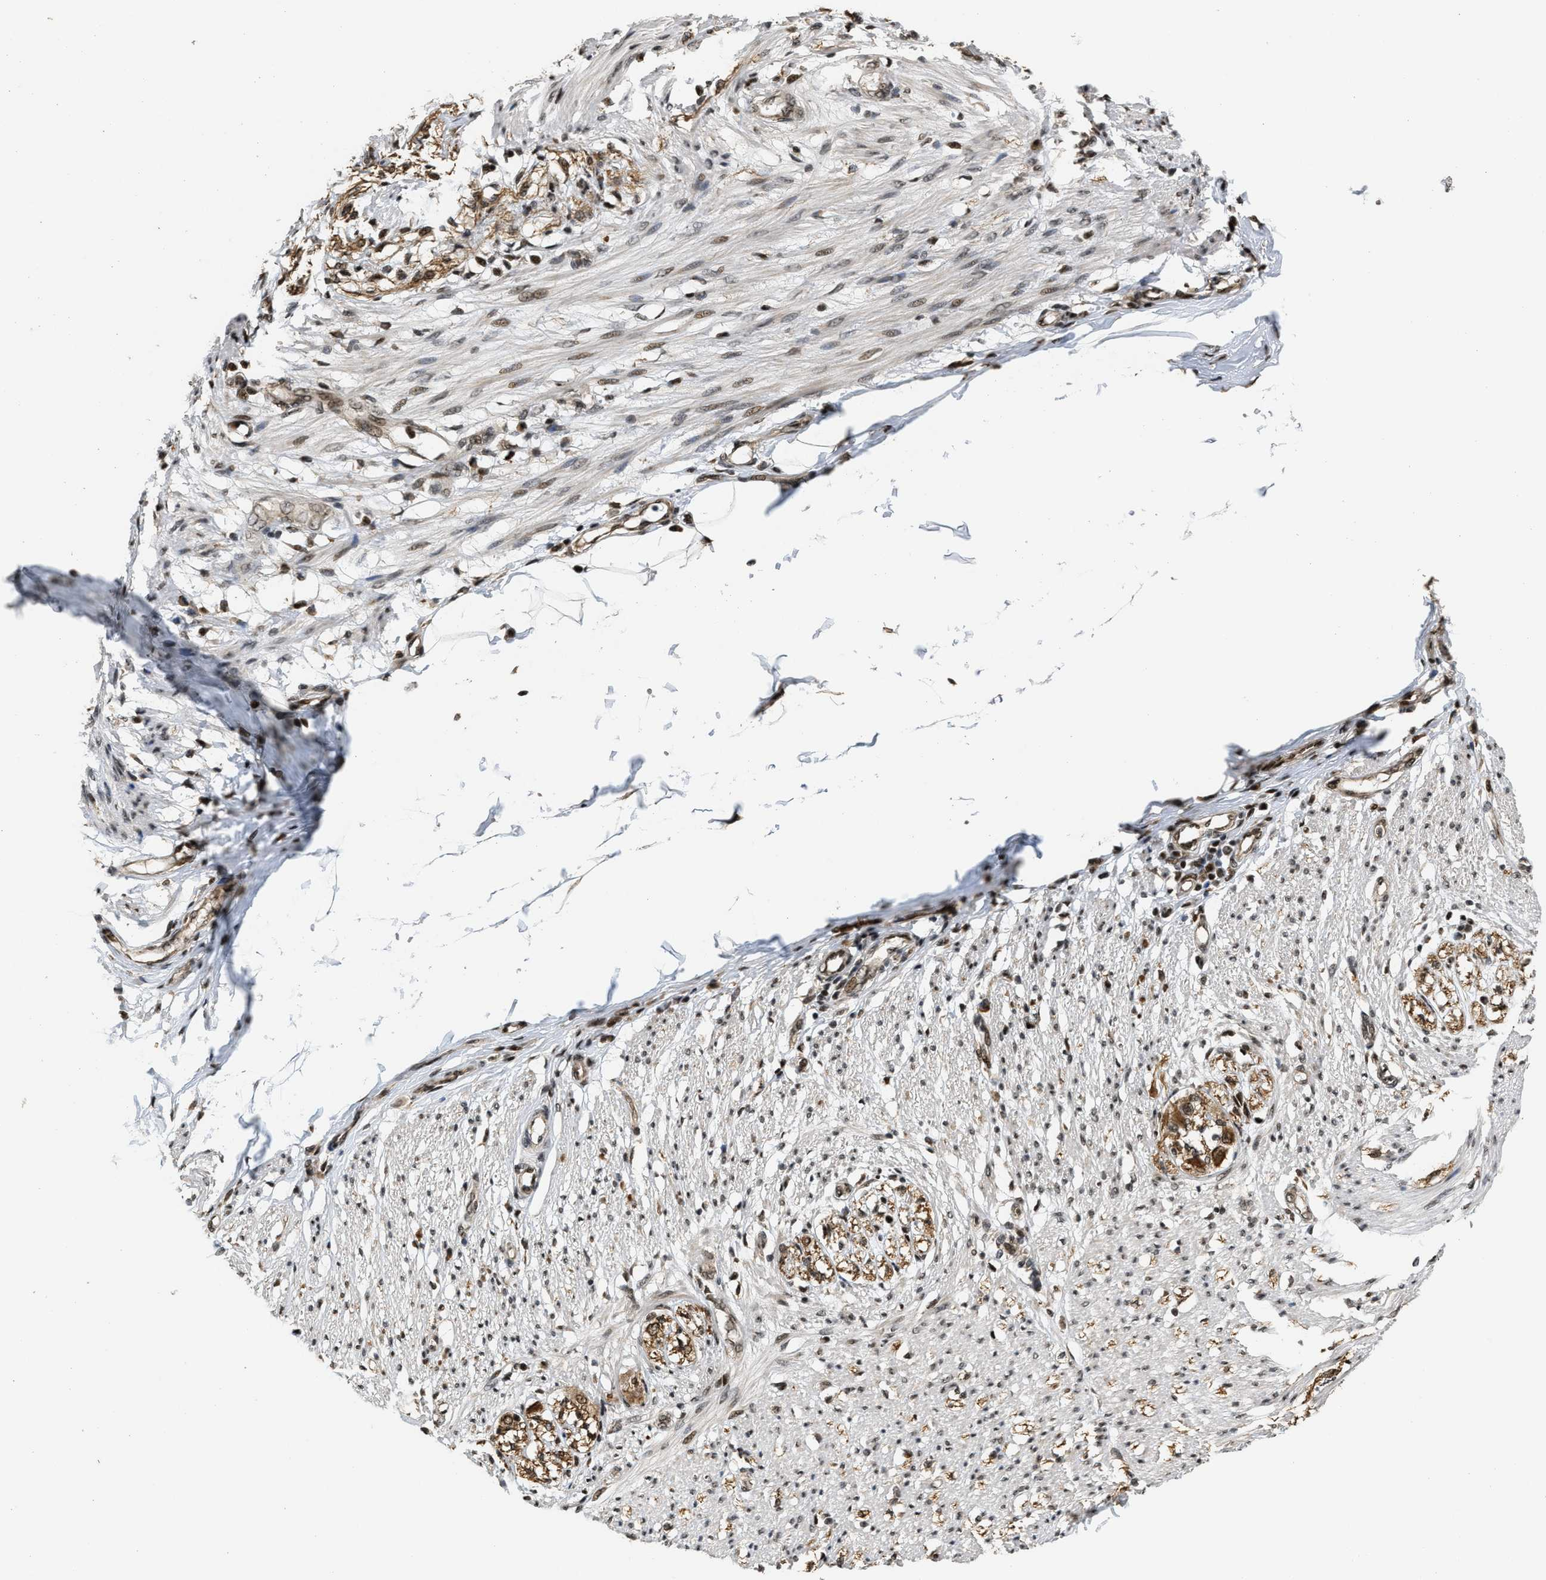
{"staining": {"intensity": "moderate", "quantity": ">75%", "location": "cytoplasmic/membranous,nuclear"}, "tissue": "smooth muscle", "cell_type": "Smooth muscle cells", "image_type": "normal", "snomed": [{"axis": "morphology", "description": "Normal tissue, NOS"}, {"axis": "morphology", "description": "Adenocarcinoma, NOS"}, {"axis": "topography", "description": "Colon"}, {"axis": "topography", "description": "Peripheral nerve tissue"}], "caption": "Smooth muscle stained with IHC exhibits moderate cytoplasmic/membranous,nuclear staining in approximately >75% of smooth muscle cells. (brown staining indicates protein expression, while blue staining denotes nuclei).", "gene": "SERTAD2", "patient": {"sex": "male", "age": 14}}